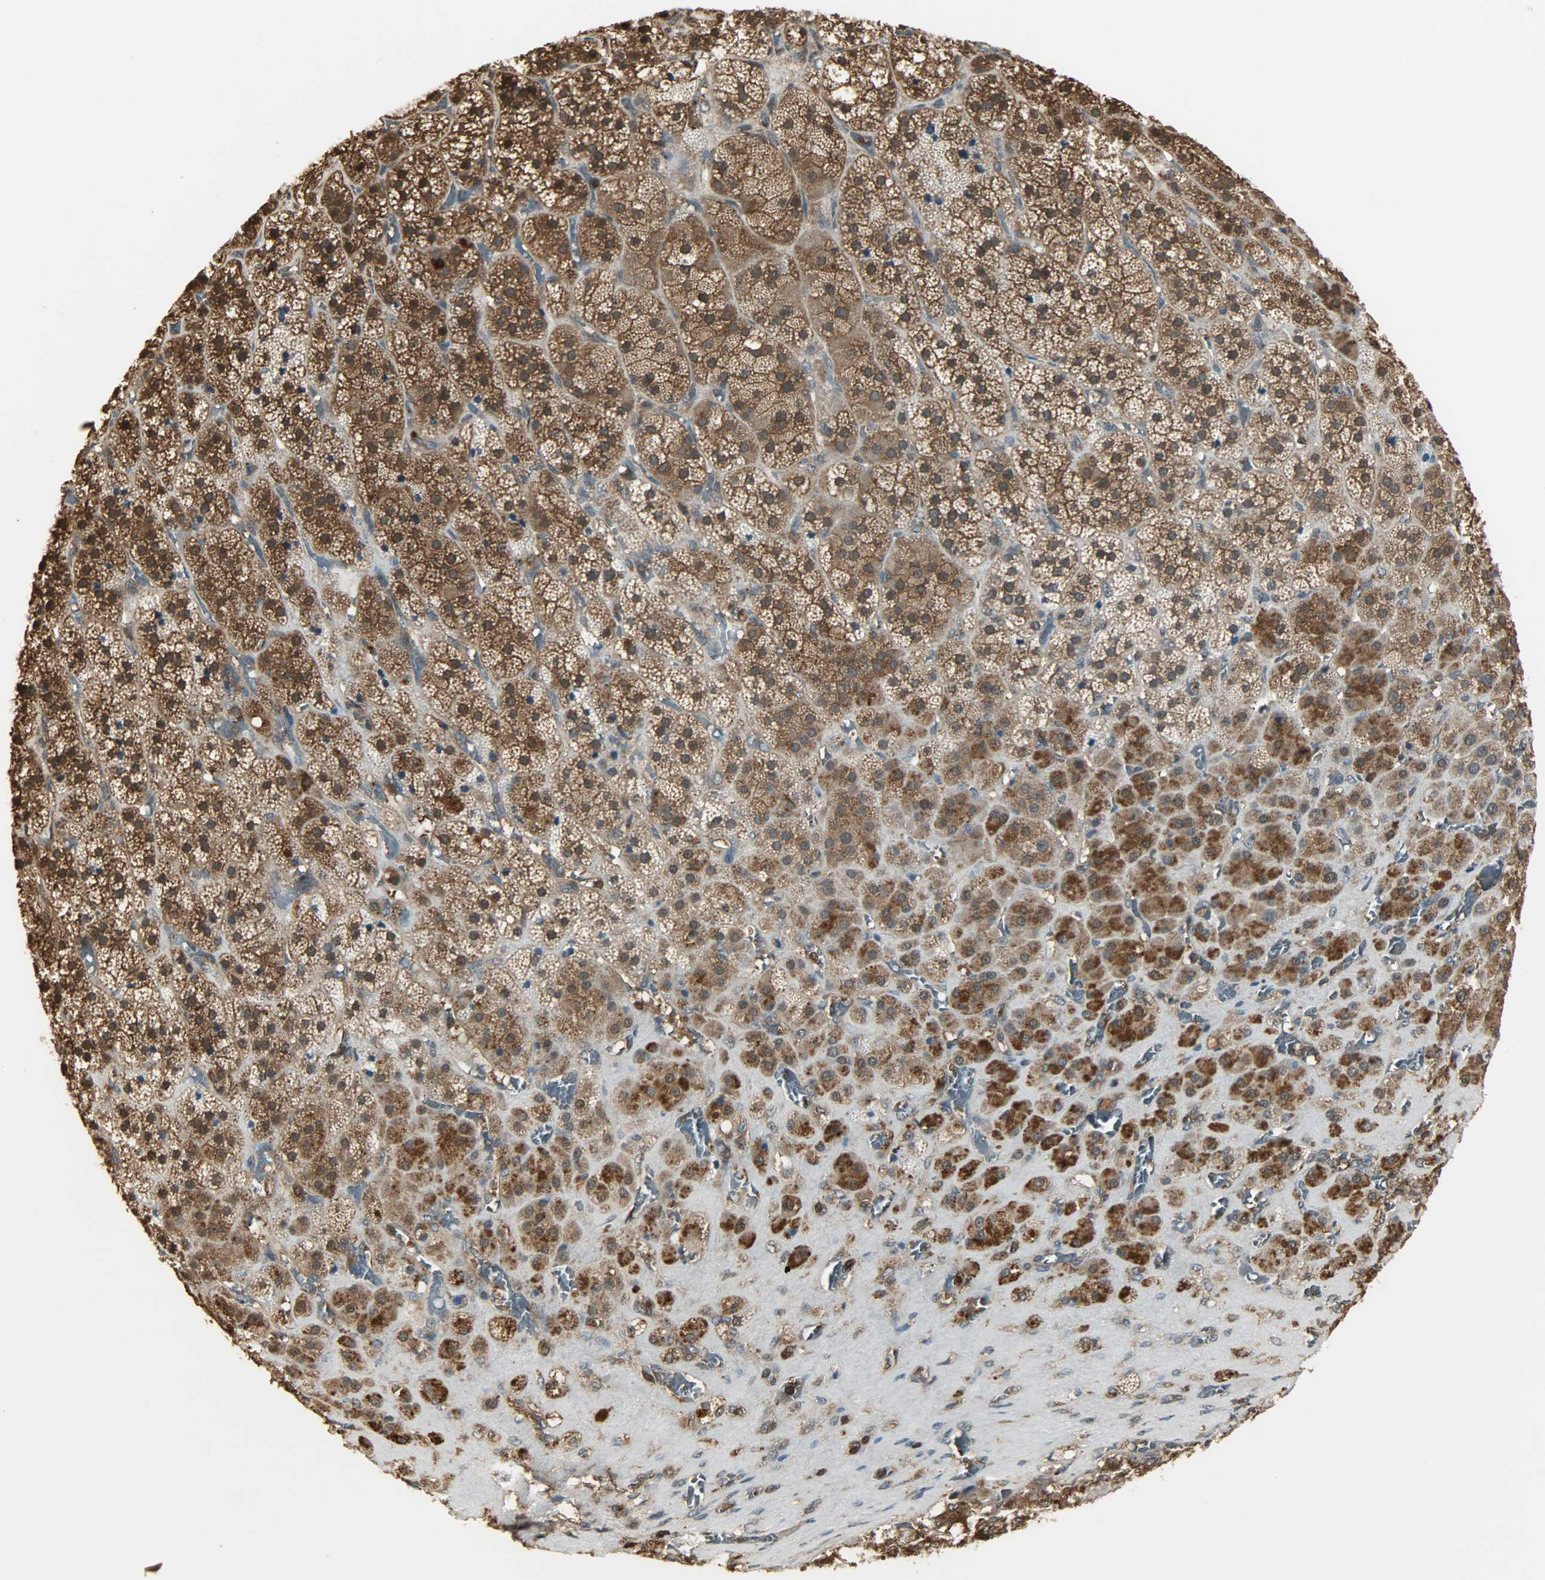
{"staining": {"intensity": "strong", "quantity": ">75%", "location": "cytoplasmic/membranous,nuclear"}, "tissue": "adrenal gland", "cell_type": "Glandular cells", "image_type": "normal", "snomed": [{"axis": "morphology", "description": "Normal tissue, NOS"}, {"axis": "topography", "description": "Adrenal gland"}], "caption": "Protein expression analysis of benign human adrenal gland reveals strong cytoplasmic/membranous,nuclear positivity in approximately >75% of glandular cells. Using DAB (brown) and hematoxylin (blue) stains, captured at high magnification using brightfield microscopy.", "gene": "YWHAZ", "patient": {"sex": "female", "age": 71}}